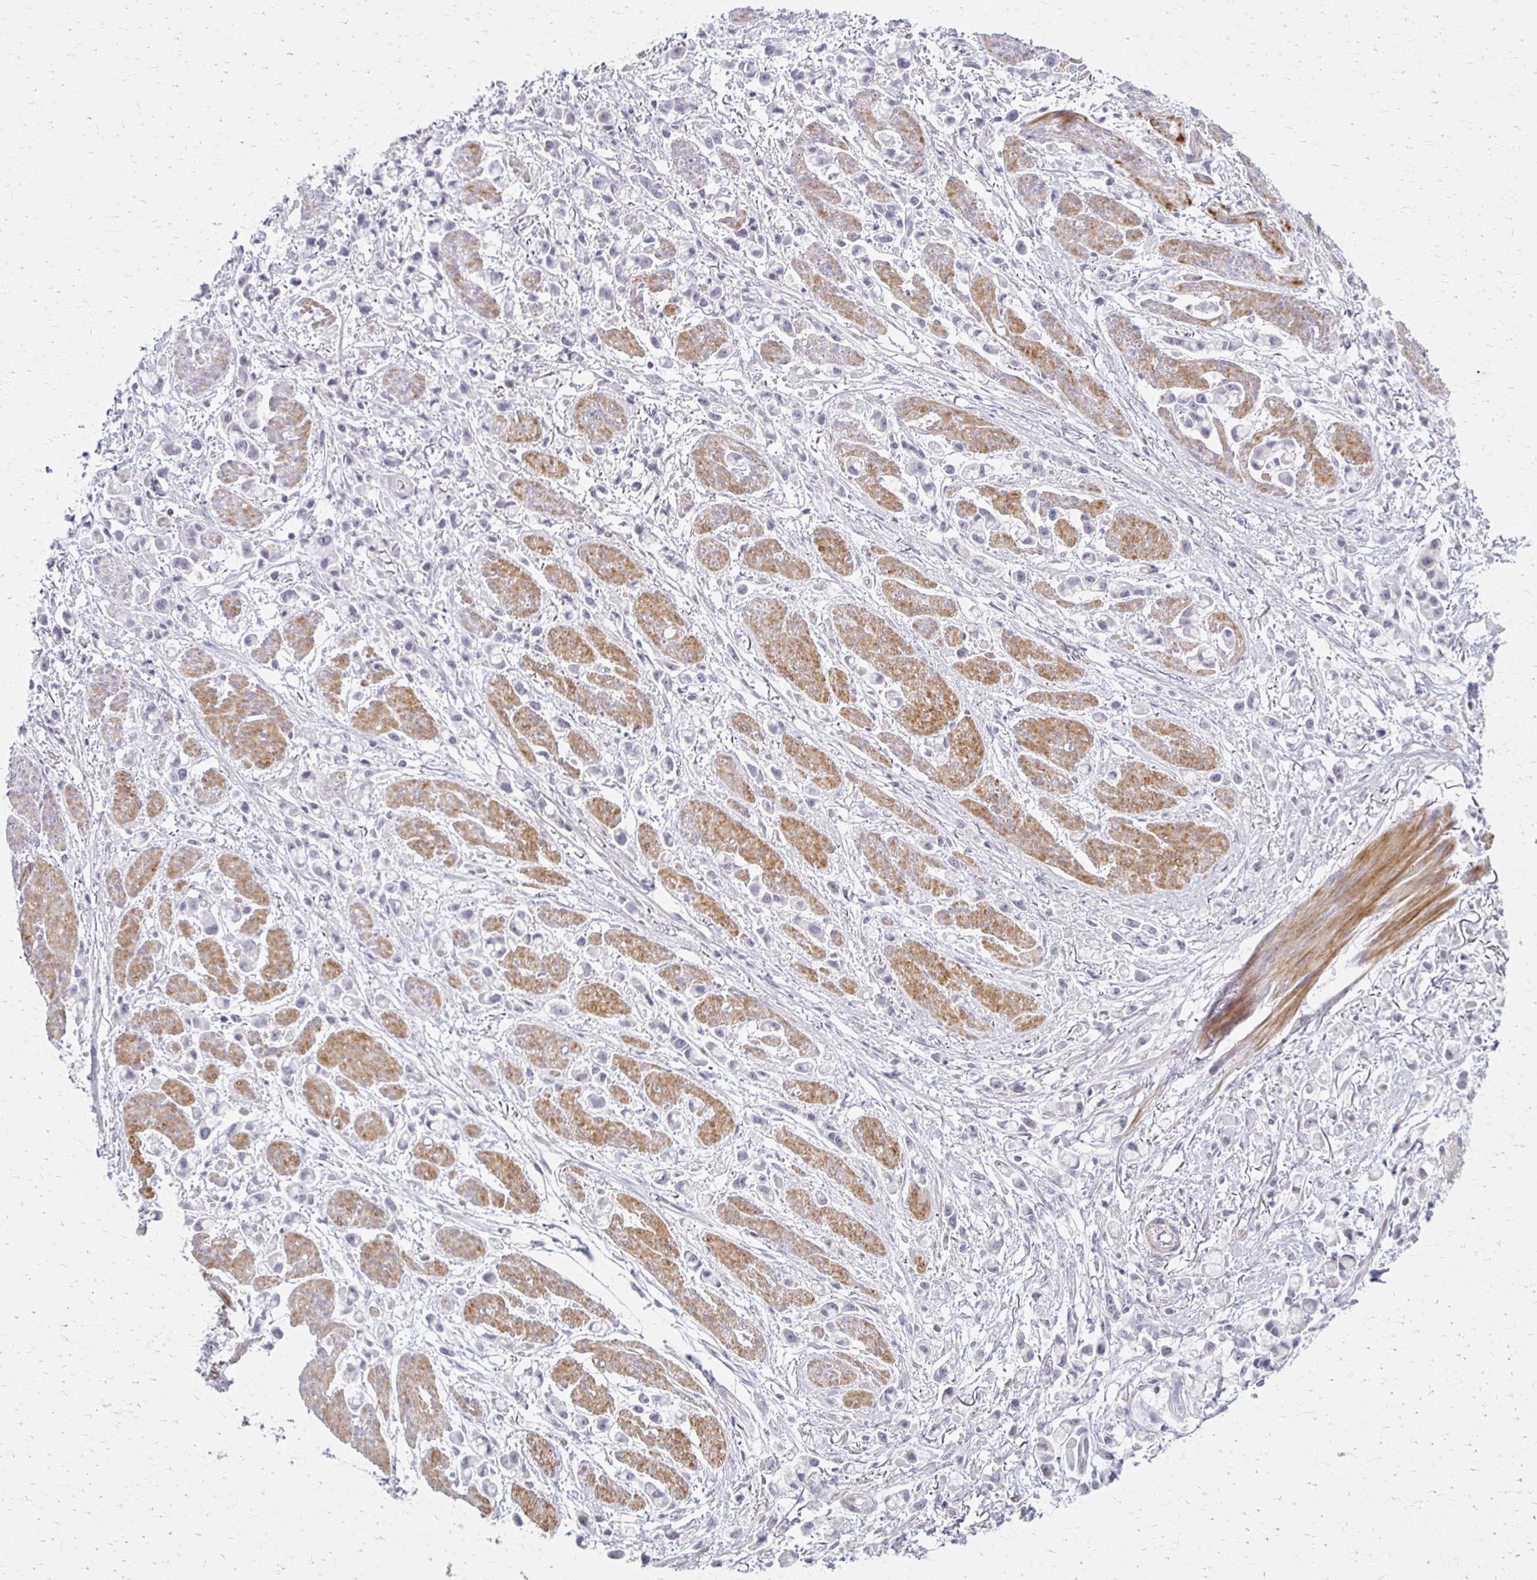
{"staining": {"intensity": "negative", "quantity": "none", "location": "none"}, "tissue": "stomach cancer", "cell_type": "Tumor cells", "image_type": "cancer", "snomed": [{"axis": "morphology", "description": "Adenocarcinoma, NOS"}, {"axis": "topography", "description": "Stomach"}], "caption": "This is a micrograph of immunohistochemistry staining of stomach adenocarcinoma, which shows no positivity in tumor cells.", "gene": "FOXO4", "patient": {"sex": "female", "age": 81}}